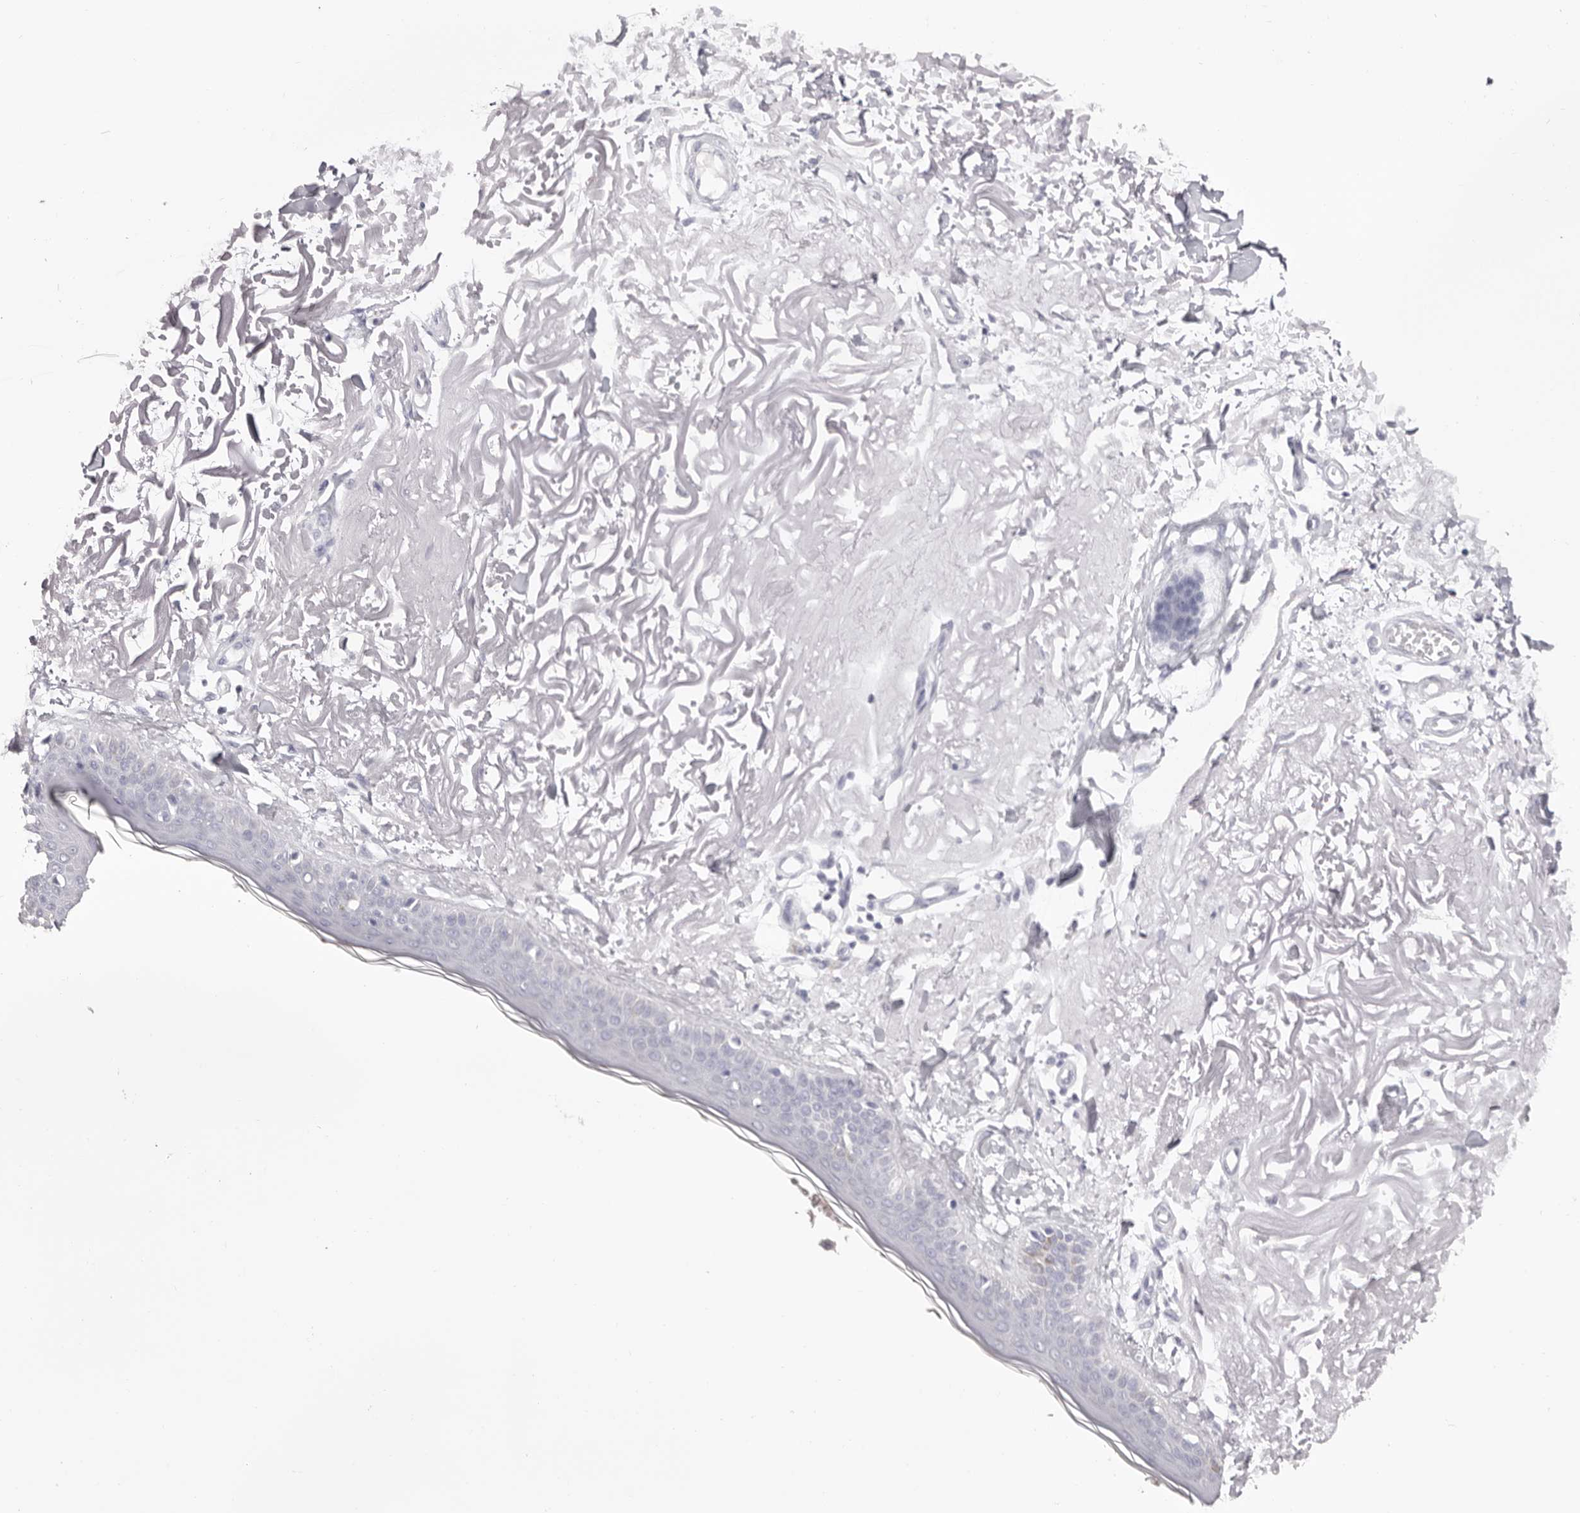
{"staining": {"intensity": "negative", "quantity": "none", "location": "none"}, "tissue": "skin", "cell_type": "Fibroblasts", "image_type": "normal", "snomed": [{"axis": "morphology", "description": "Normal tissue, NOS"}, {"axis": "topography", "description": "Skin"}, {"axis": "topography", "description": "Skeletal muscle"}], "caption": "This photomicrograph is of unremarkable skin stained with immunohistochemistry to label a protein in brown with the nuclei are counter-stained blue. There is no expression in fibroblasts.", "gene": "LPO", "patient": {"sex": "male", "age": 83}}